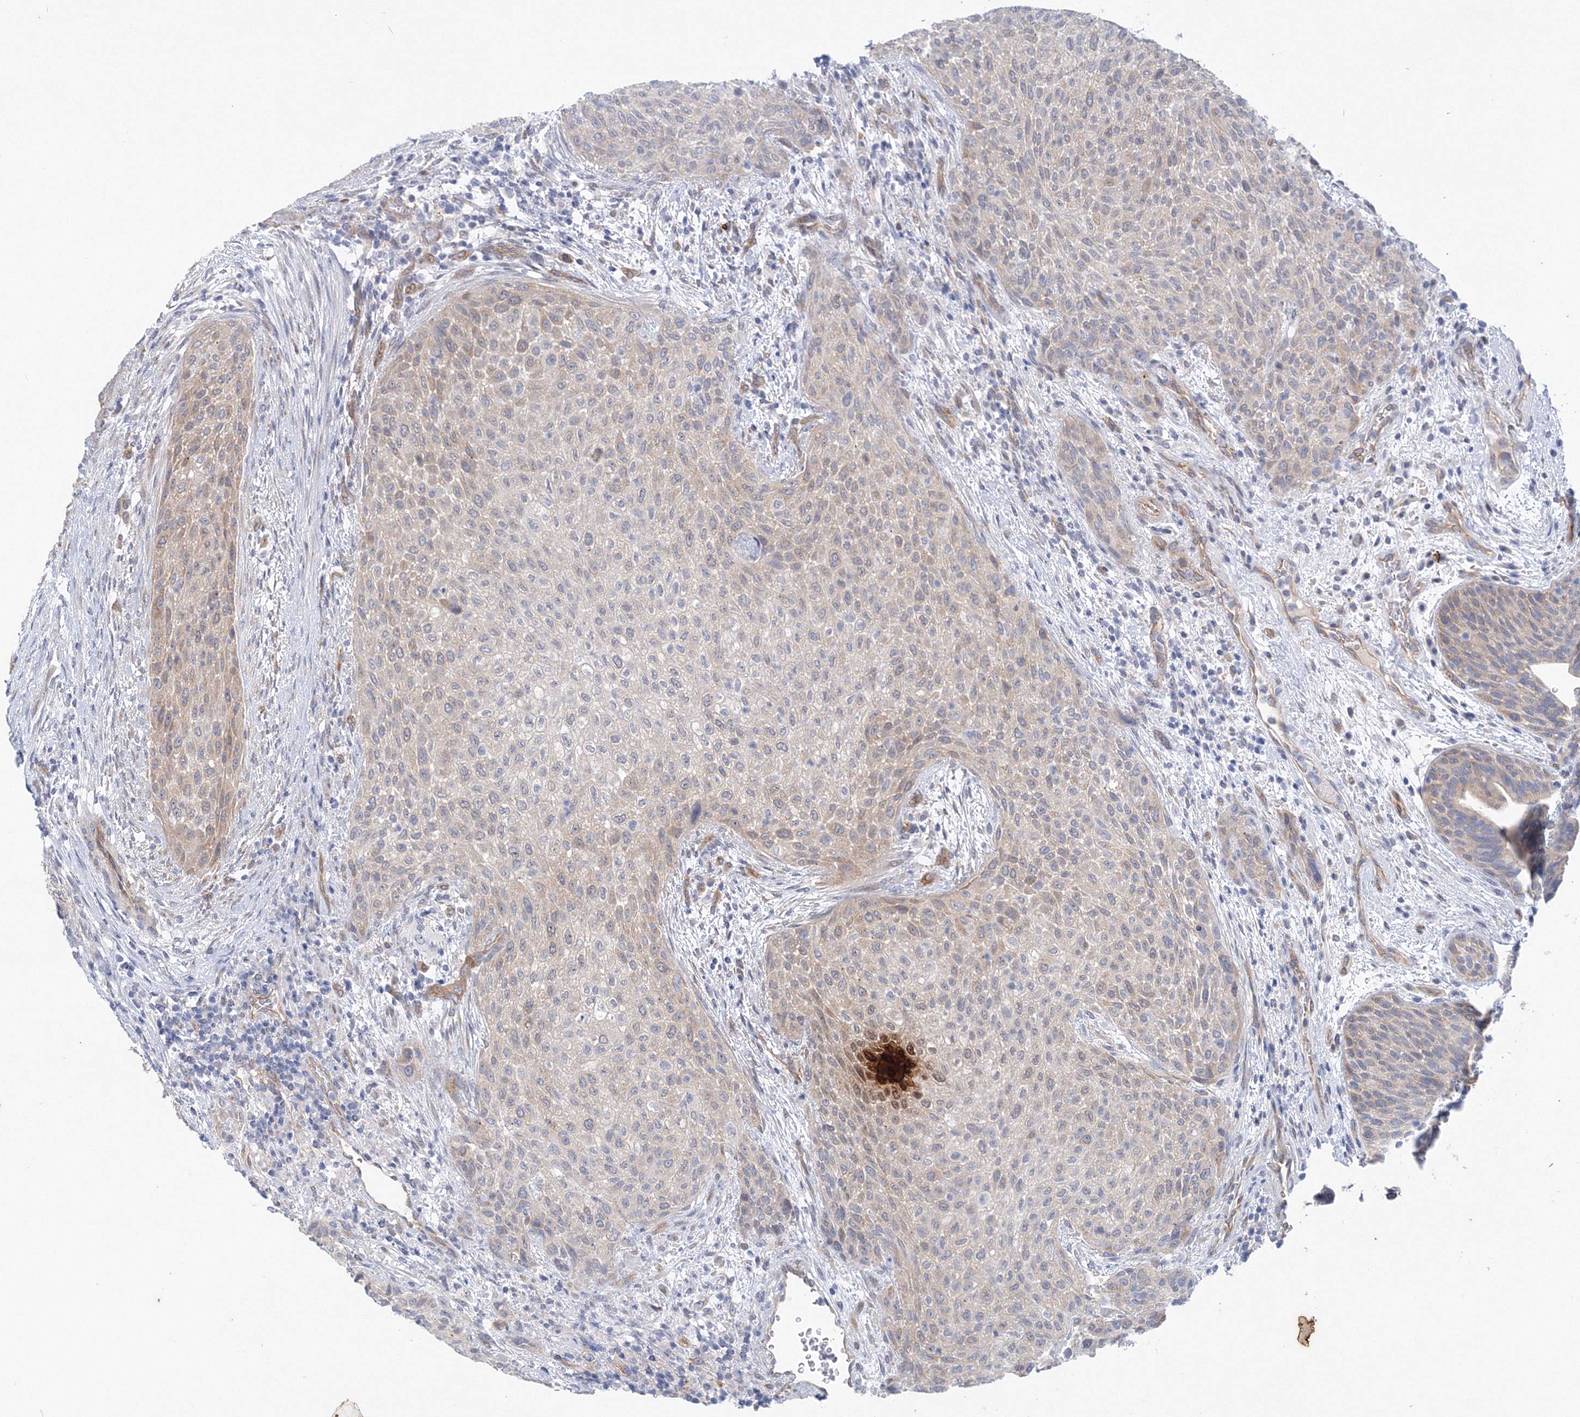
{"staining": {"intensity": "negative", "quantity": "none", "location": "none"}, "tissue": "urothelial cancer", "cell_type": "Tumor cells", "image_type": "cancer", "snomed": [{"axis": "morphology", "description": "Urothelial carcinoma, High grade"}, {"axis": "topography", "description": "Urinary bladder"}], "caption": "Urothelial cancer was stained to show a protein in brown. There is no significant staining in tumor cells.", "gene": "TANC1", "patient": {"sex": "male", "age": 35}}